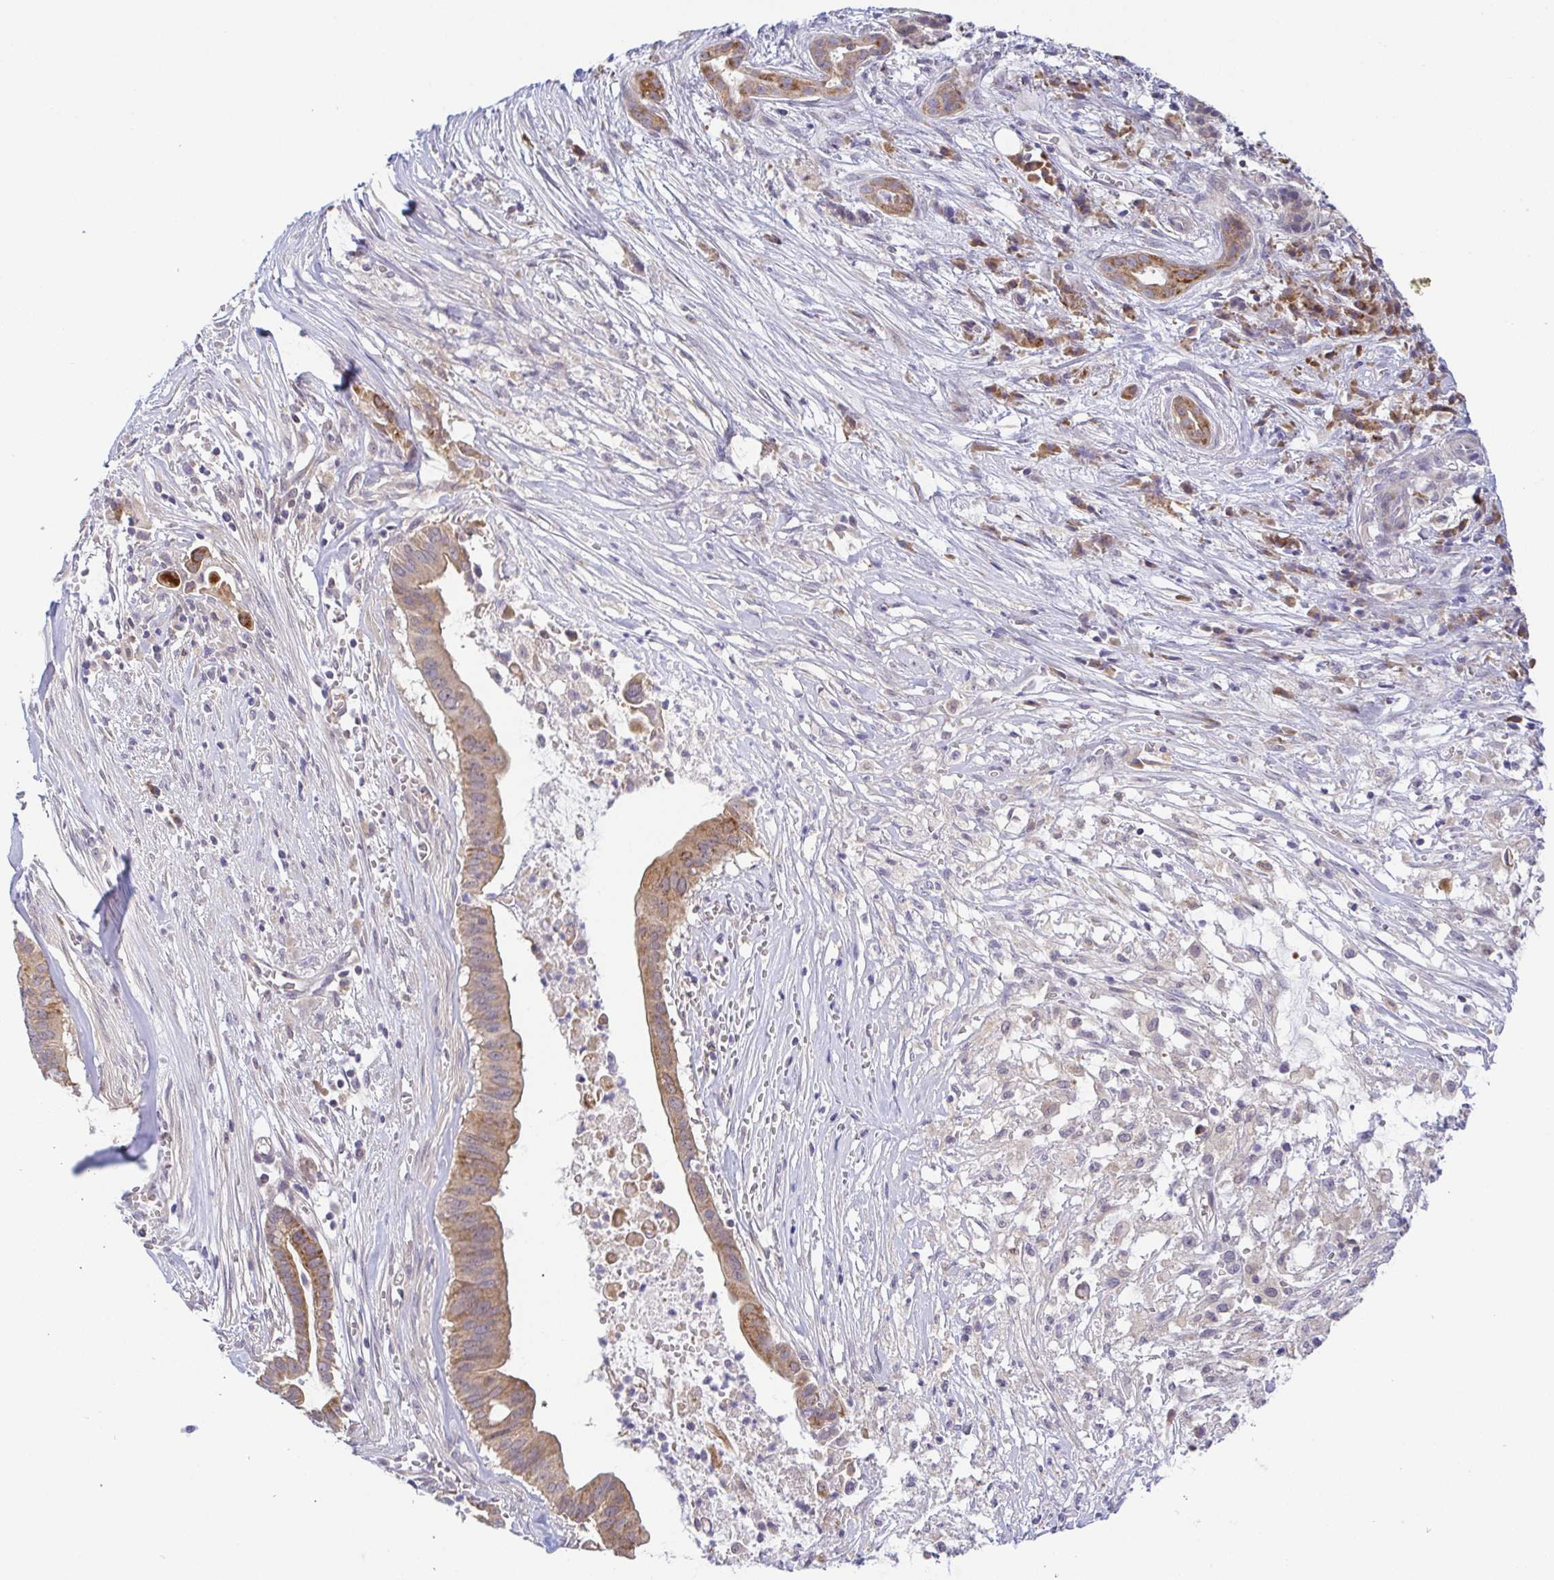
{"staining": {"intensity": "moderate", "quantity": "25%-75%", "location": "cytoplasmic/membranous"}, "tissue": "pancreatic cancer", "cell_type": "Tumor cells", "image_type": "cancer", "snomed": [{"axis": "morphology", "description": "Adenocarcinoma, NOS"}, {"axis": "topography", "description": "Pancreas"}], "caption": "A brown stain shows moderate cytoplasmic/membranous staining of a protein in pancreatic cancer (adenocarcinoma) tumor cells. Using DAB (3,3'-diaminobenzidine) (brown) and hematoxylin (blue) stains, captured at high magnification using brightfield microscopy.", "gene": "BCL2L1", "patient": {"sex": "male", "age": 61}}